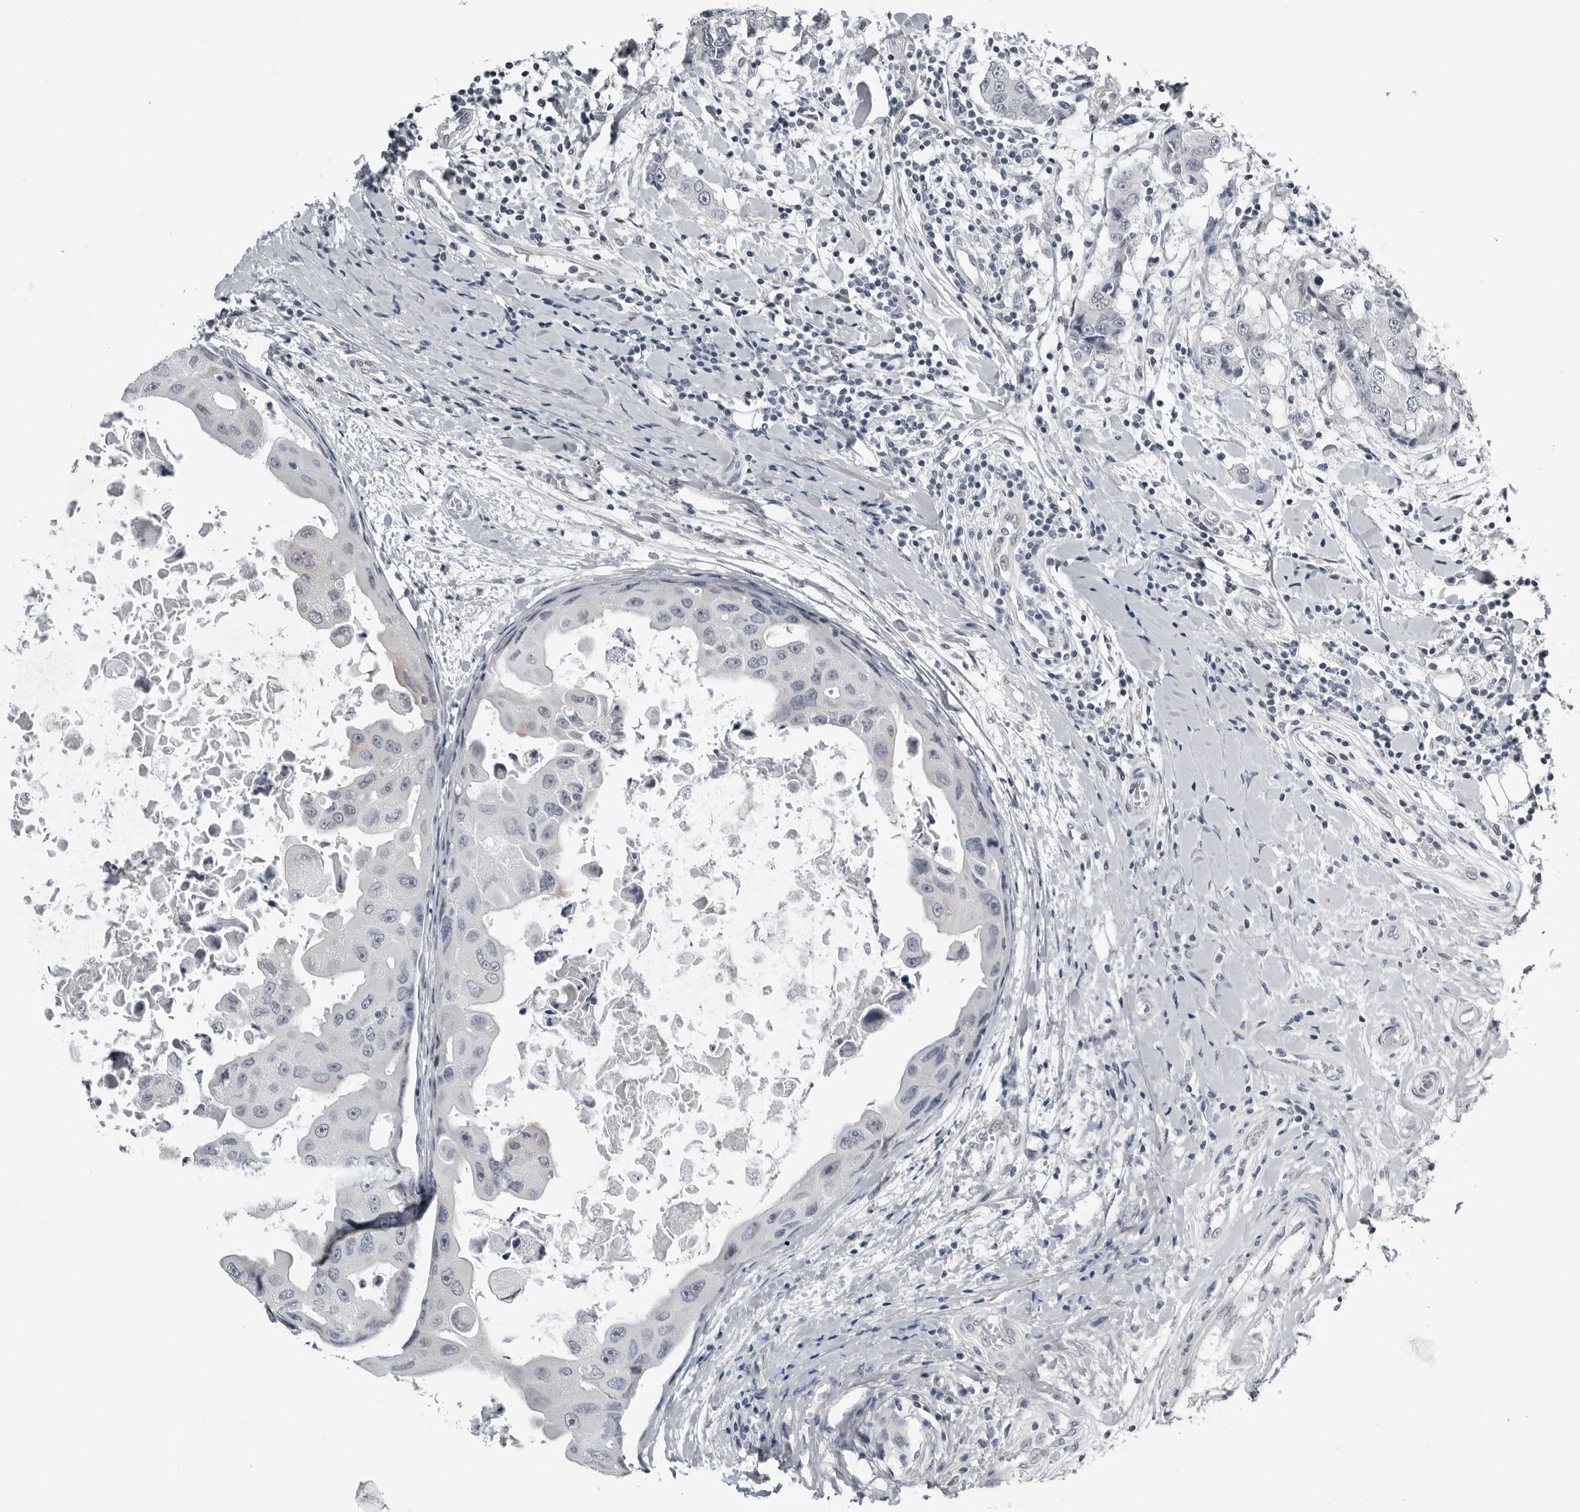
{"staining": {"intensity": "negative", "quantity": "none", "location": "none"}, "tissue": "breast cancer", "cell_type": "Tumor cells", "image_type": "cancer", "snomed": [{"axis": "morphology", "description": "Duct carcinoma"}, {"axis": "topography", "description": "Breast"}], "caption": "Tumor cells show no significant staining in breast cancer.", "gene": "PRRX2", "patient": {"sex": "female", "age": 27}}